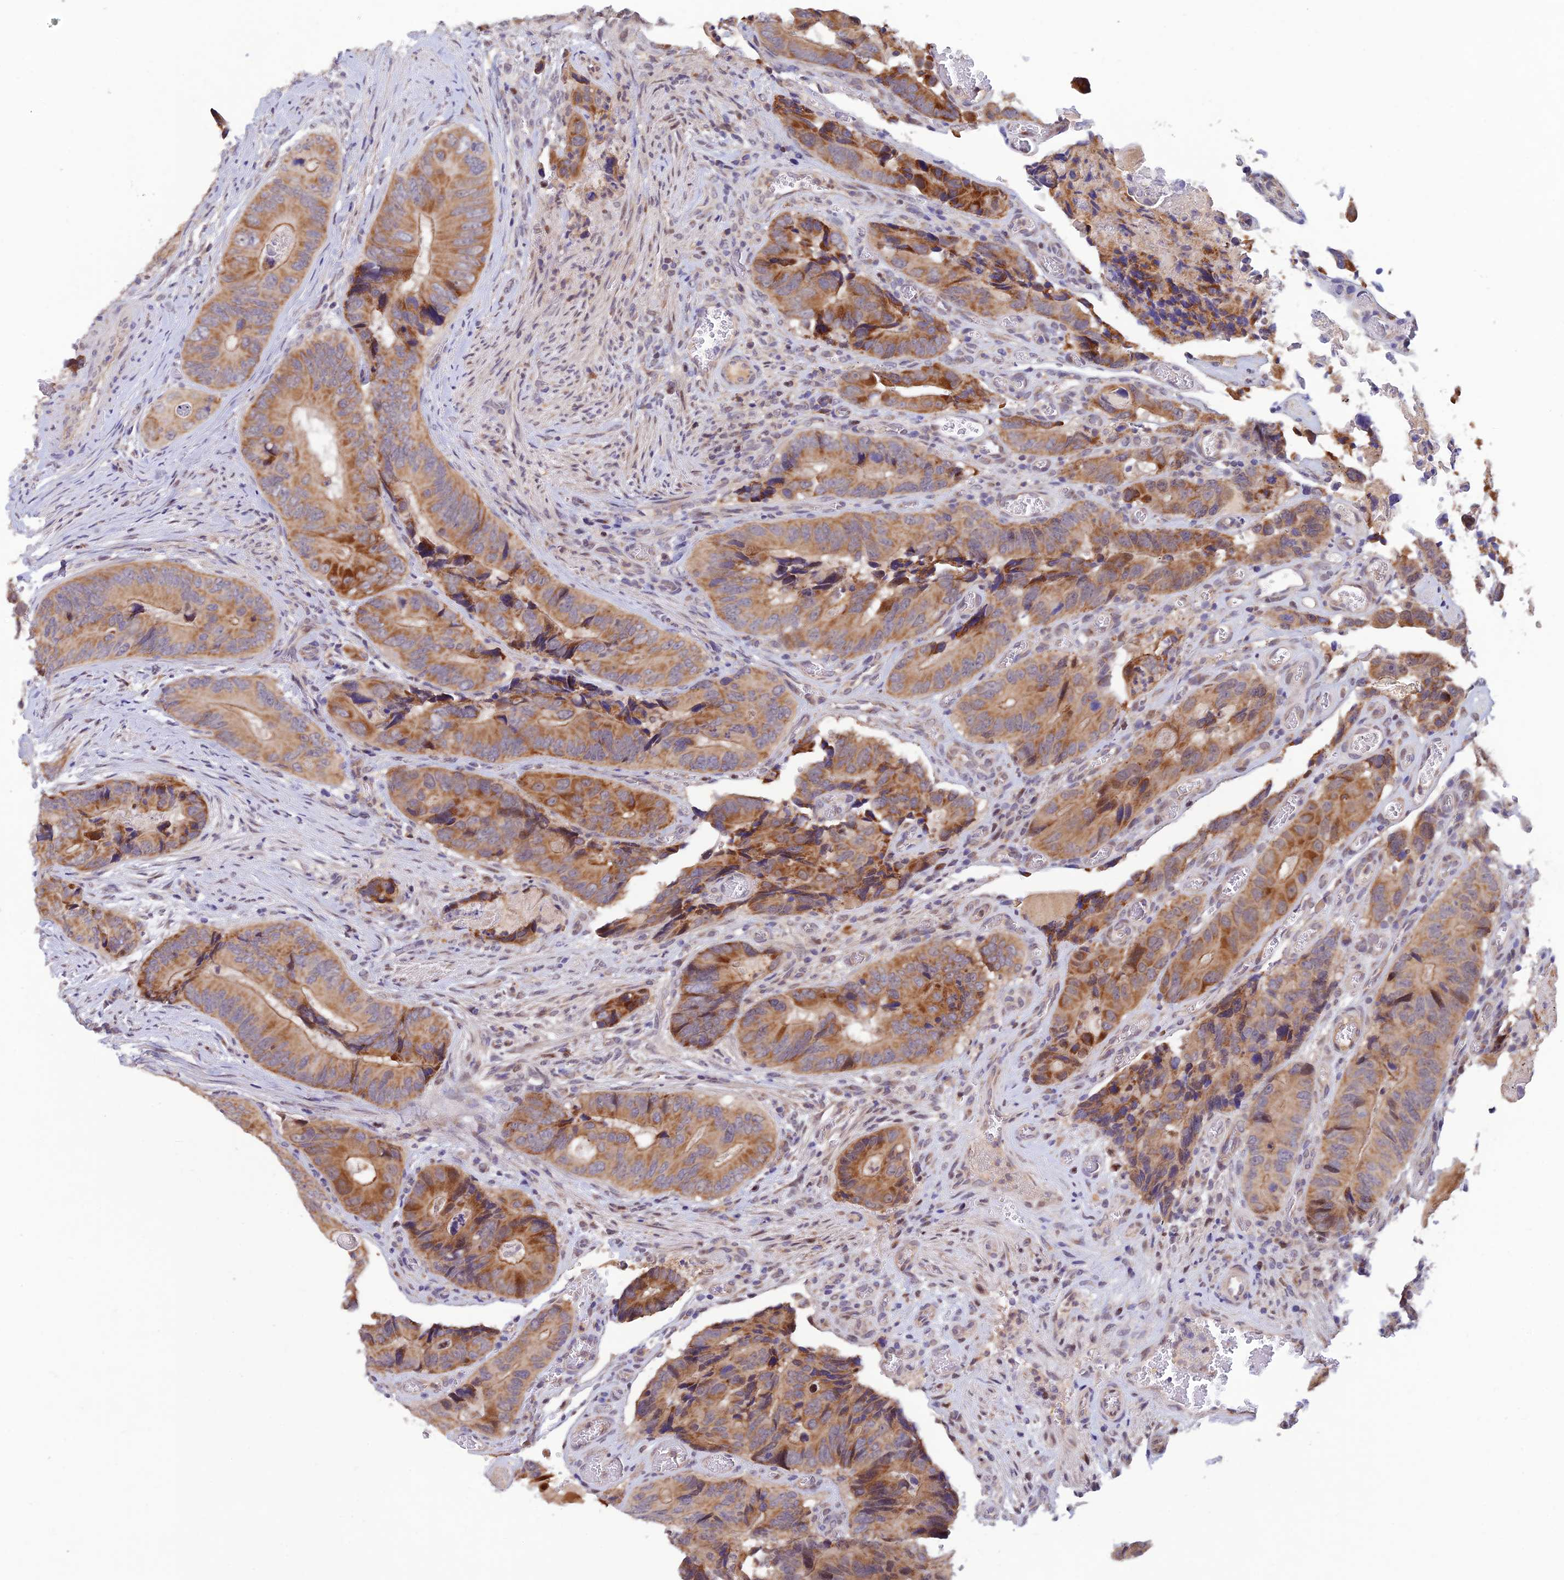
{"staining": {"intensity": "moderate", "quantity": ">75%", "location": "cytoplasmic/membranous"}, "tissue": "colorectal cancer", "cell_type": "Tumor cells", "image_type": "cancer", "snomed": [{"axis": "morphology", "description": "Adenocarcinoma, NOS"}, {"axis": "topography", "description": "Colon"}], "caption": "An immunohistochemistry (IHC) micrograph of neoplastic tissue is shown. Protein staining in brown shows moderate cytoplasmic/membranous positivity in colorectal cancer within tumor cells.", "gene": "FASTKD5", "patient": {"sex": "male", "age": 84}}